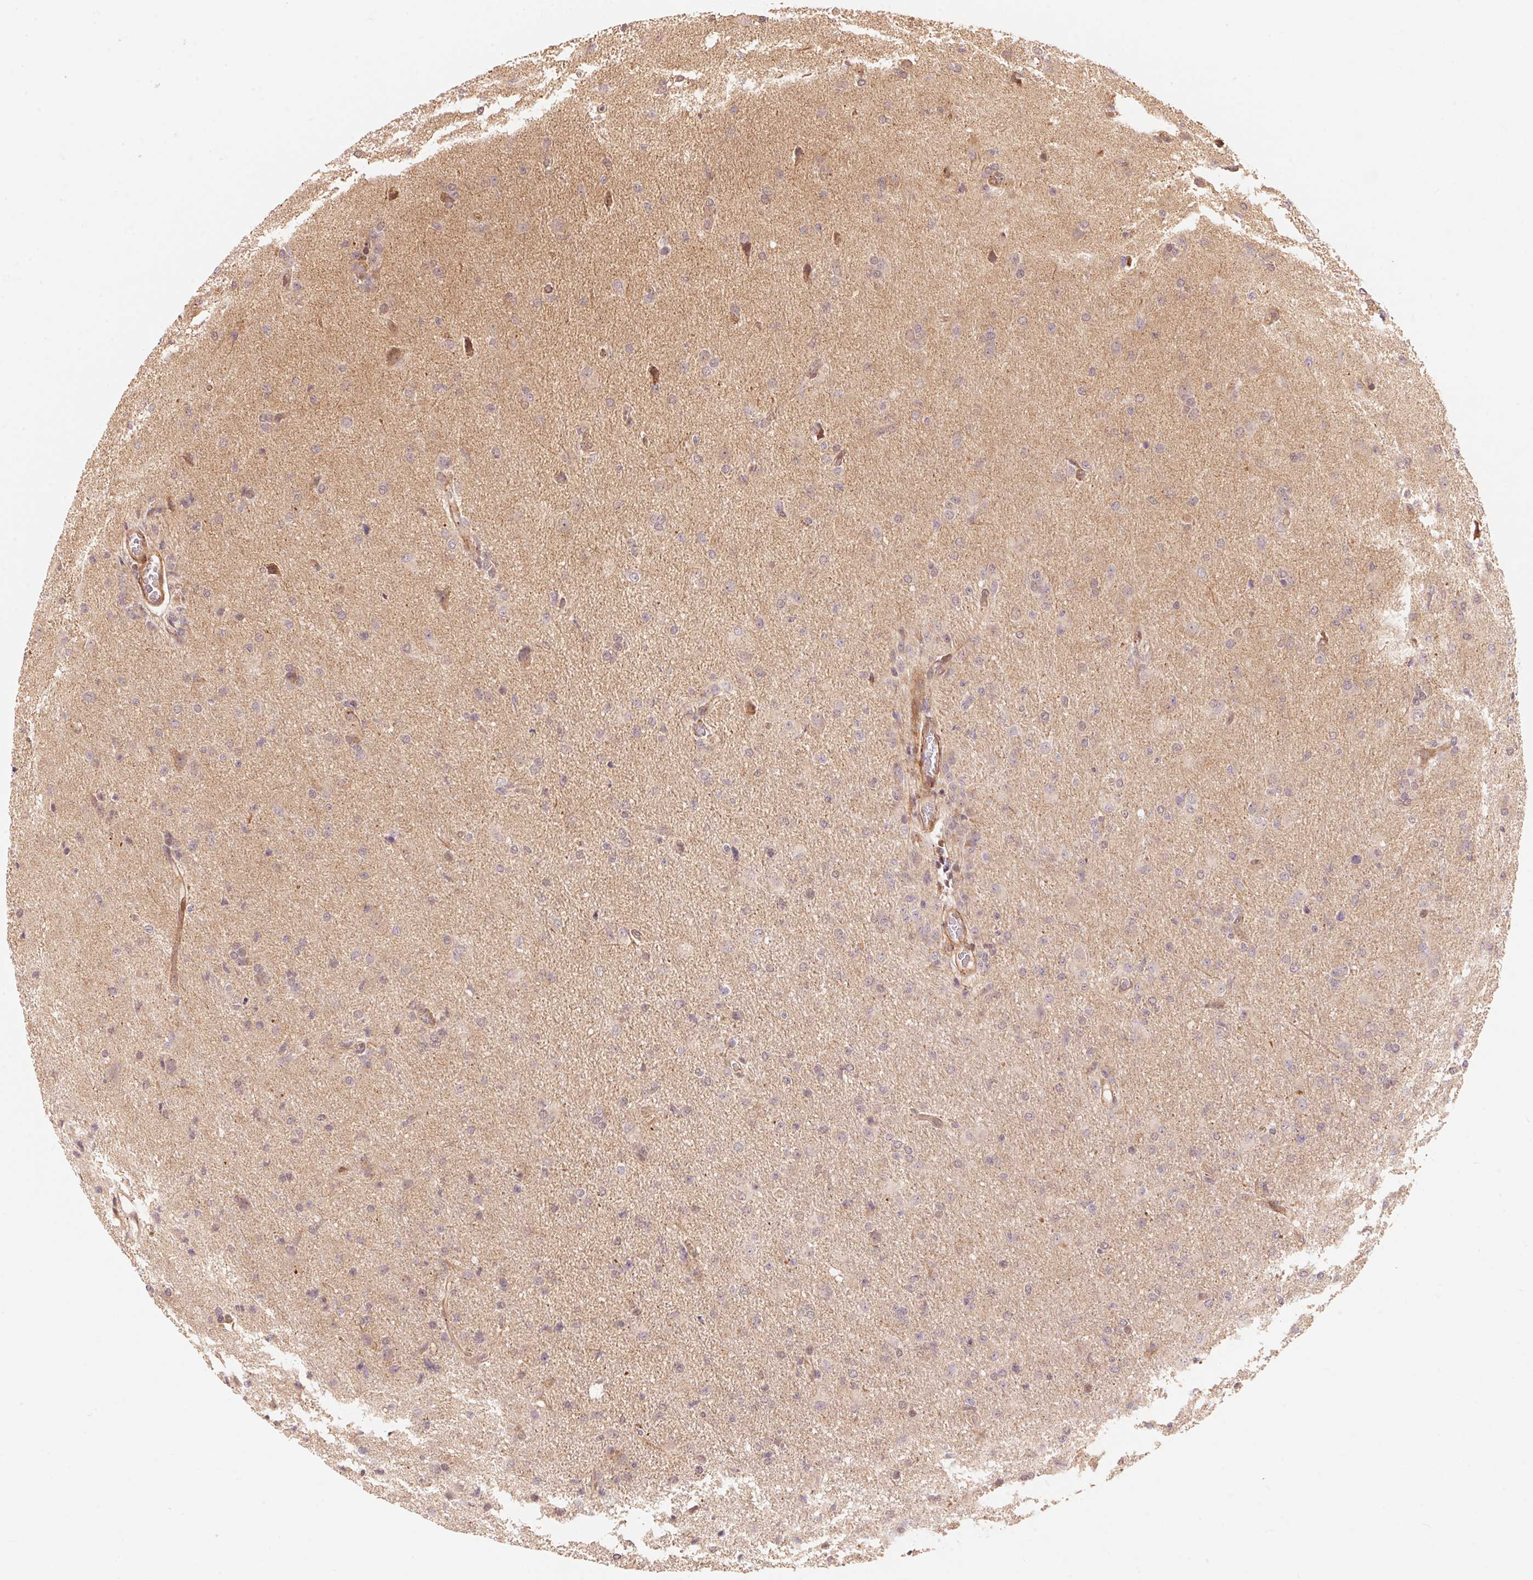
{"staining": {"intensity": "negative", "quantity": "none", "location": "none"}, "tissue": "glioma", "cell_type": "Tumor cells", "image_type": "cancer", "snomed": [{"axis": "morphology", "description": "Glioma, malignant, High grade"}, {"axis": "topography", "description": "Brain"}], "caption": "Immunohistochemistry (IHC) histopathology image of malignant high-grade glioma stained for a protein (brown), which exhibits no staining in tumor cells. Brightfield microscopy of IHC stained with DAB (3,3'-diaminobenzidine) (brown) and hematoxylin (blue), captured at high magnification.", "gene": "TNIP2", "patient": {"sex": "male", "age": 68}}